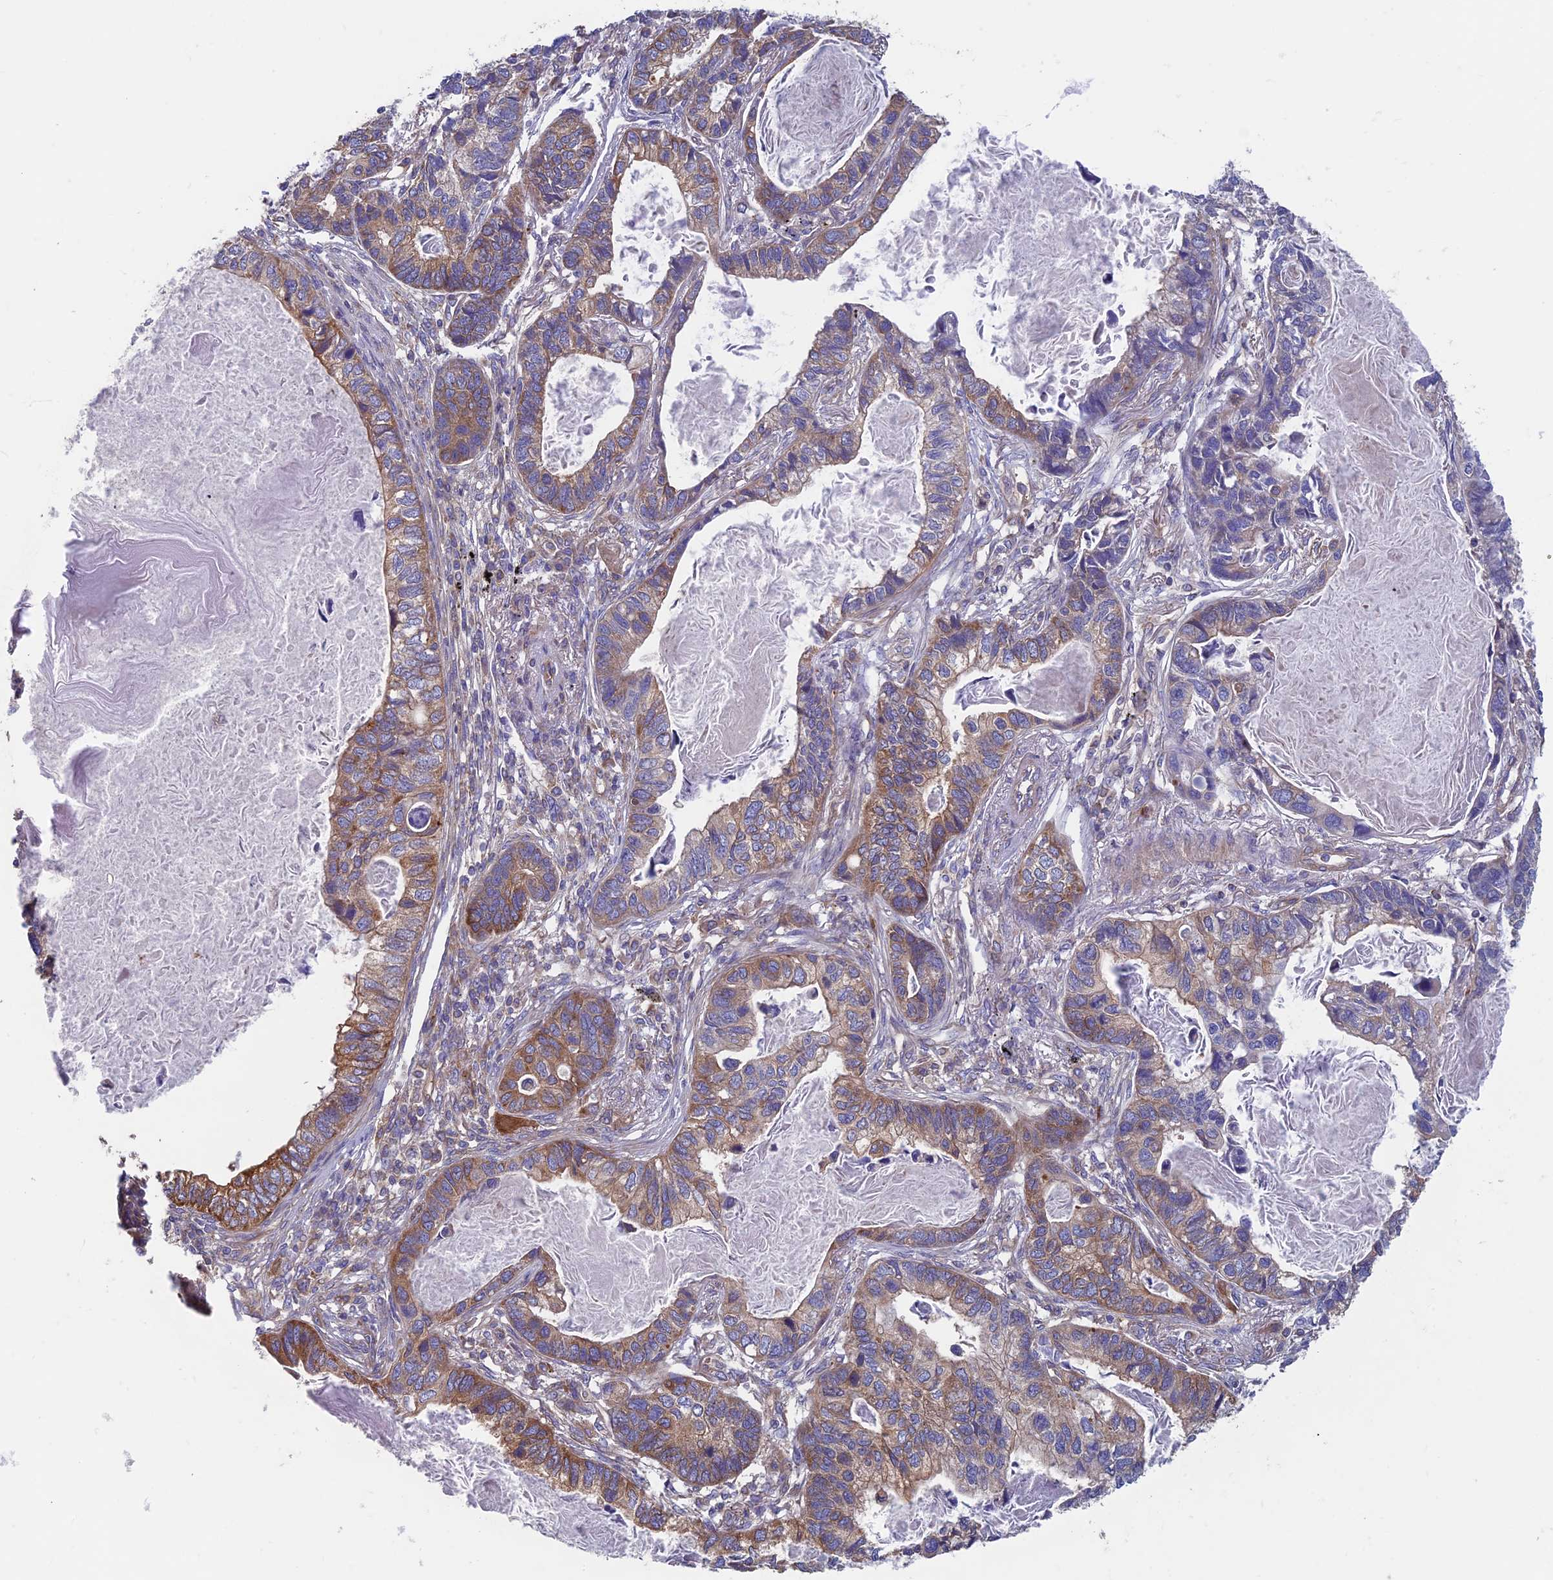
{"staining": {"intensity": "moderate", "quantity": "25%-75%", "location": "cytoplasmic/membranous"}, "tissue": "lung cancer", "cell_type": "Tumor cells", "image_type": "cancer", "snomed": [{"axis": "morphology", "description": "Adenocarcinoma, NOS"}, {"axis": "topography", "description": "Lung"}], "caption": "High-power microscopy captured an immunohistochemistry (IHC) image of adenocarcinoma (lung), revealing moderate cytoplasmic/membranous positivity in approximately 25%-75% of tumor cells.", "gene": "DNM1L", "patient": {"sex": "male", "age": 67}}